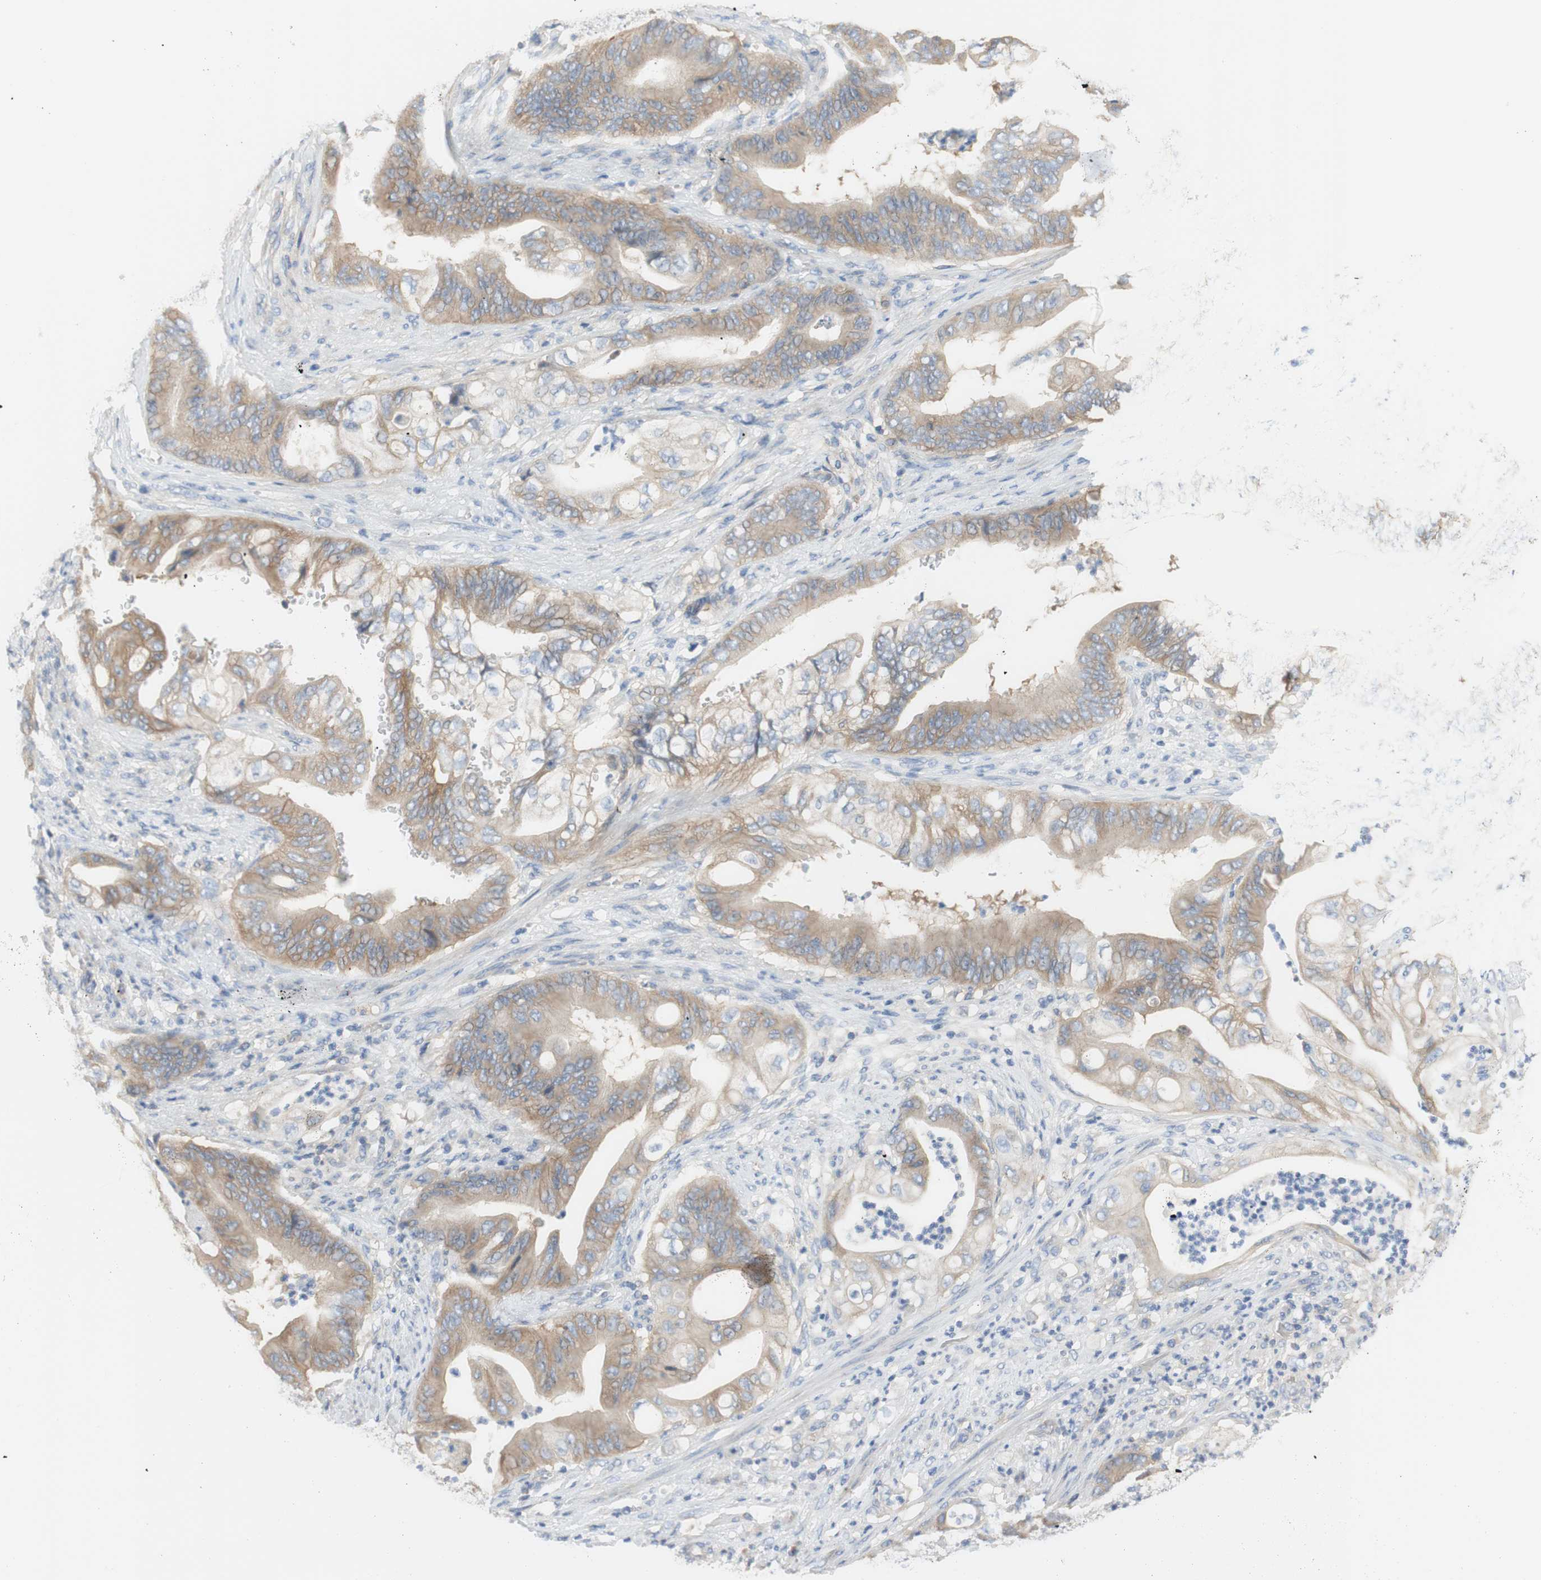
{"staining": {"intensity": "weak", "quantity": ">75%", "location": "cytoplasmic/membranous"}, "tissue": "stomach cancer", "cell_type": "Tumor cells", "image_type": "cancer", "snomed": [{"axis": "morphology", "description": "Adenocarcinoma, NOS"}, {"axis": "topography", "description": "Stomach"}], "caption": "Adenocarcinoma (stomach) stained with immunohistochemistry reveals weak cytoplasmic/membranous expression in about >75% of tumor cells. (DAB IHC with brightfield microscopy, high magnification).", "gene": "ATP2B1", "patient": {"sex": "female", "age": 73}}